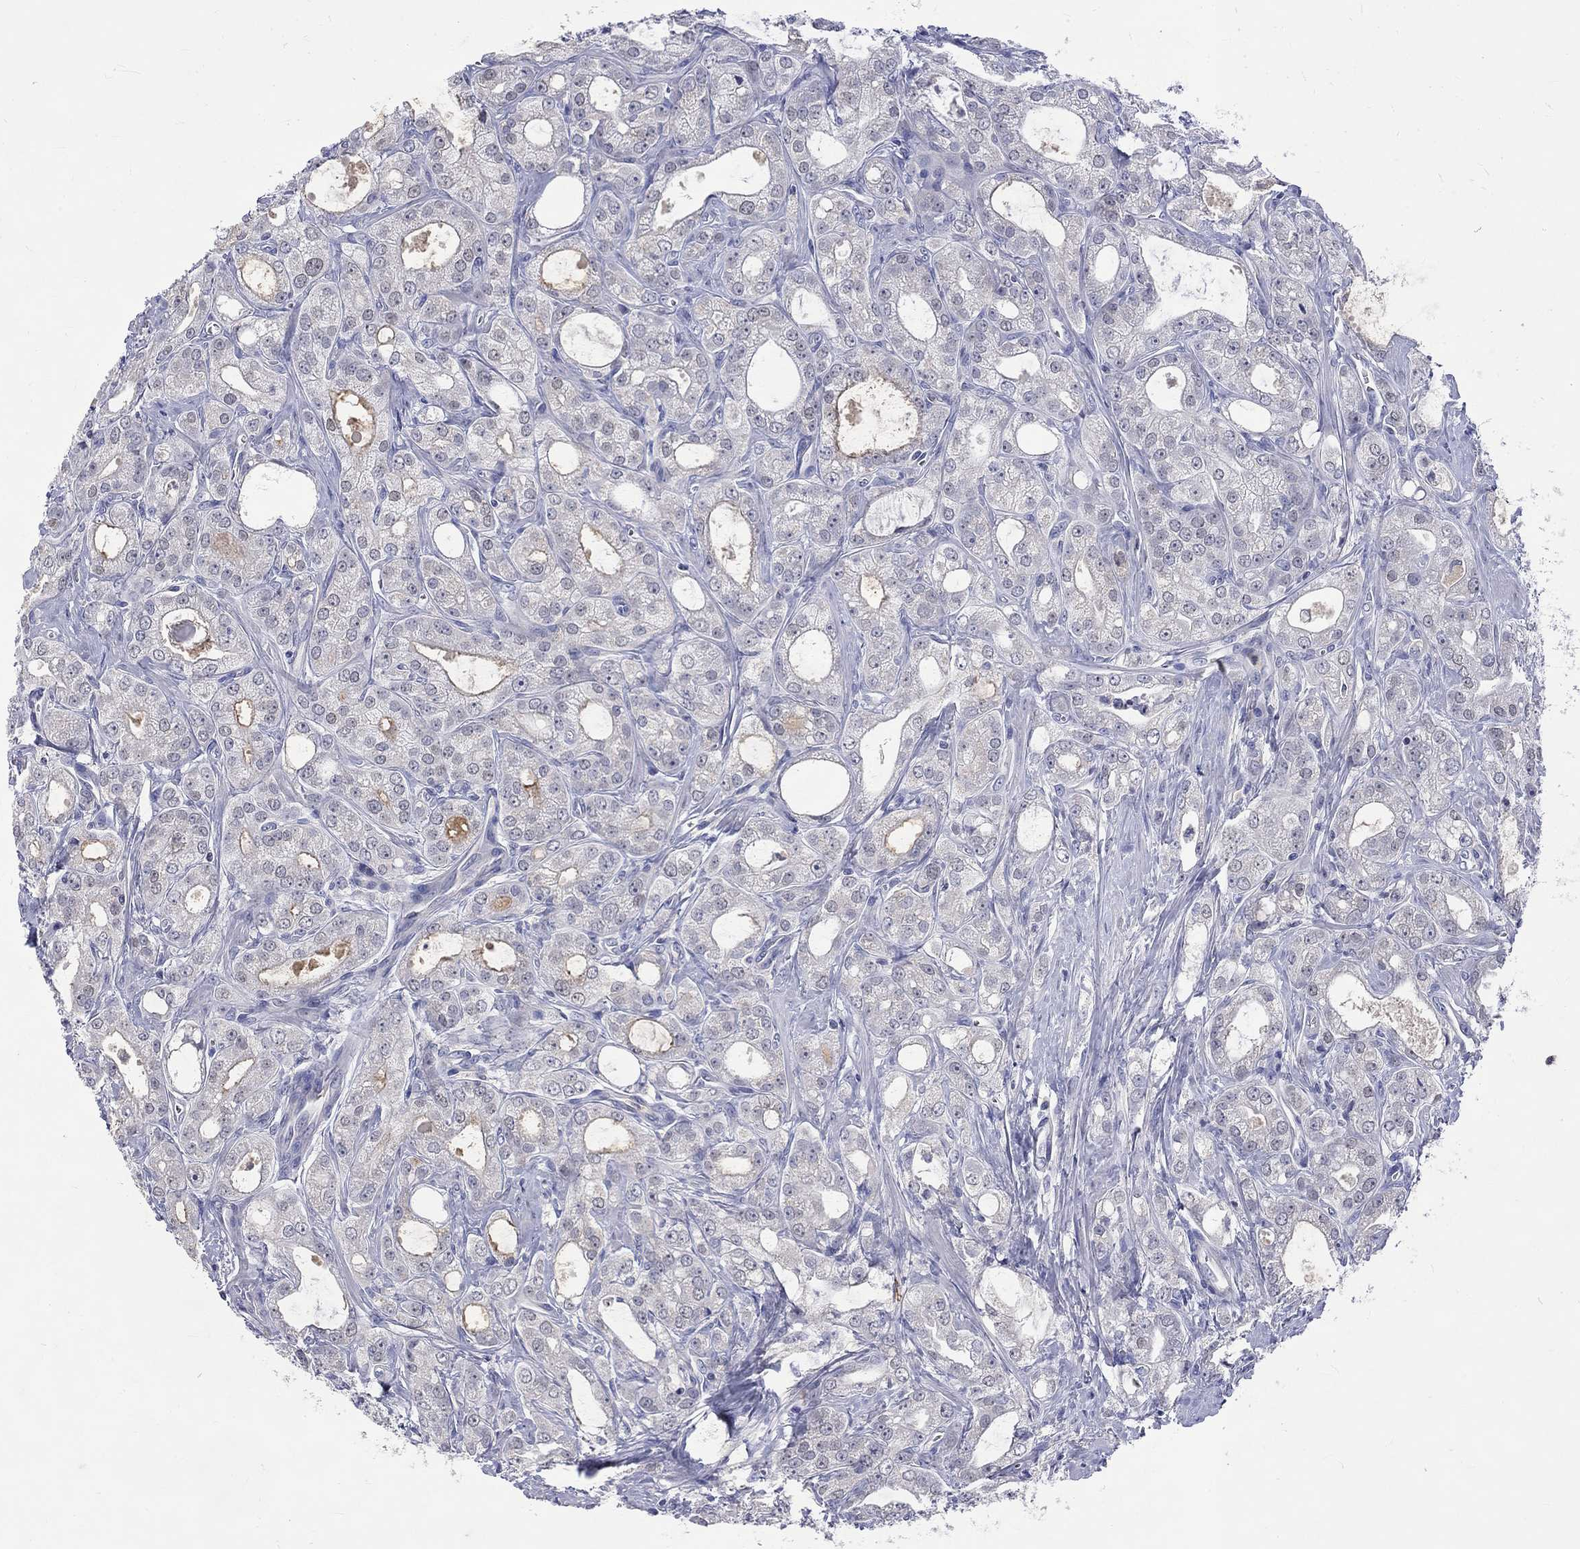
{"staining": {"intensity": "moderate", "quantity": "<25%", "location": "cytoplasmic/membranous"}, "tissue": "prostate cancer", "cell_type": "Tumor cells", "image_type": "cancer", "snomed": [{"axis": "morphology", "description": "Adenocarcinoma, NOS"}, {"axis": "morphology", "description": "Adenocarcinoma, High grade"}, {"axis": "topography", "description": "Prostate"}], "caption": "Immunohistochemistry (IHC) (DAB) staining of prostate cancer (adenocarcinoma (high-grade)) reveals moderate cytoplasmic/membranous protein positivity in about <25% of tumor cells. Nuclei are stained in blue.", "gene": "LRFN4", "patient": {"sex": "male", "age": 70}}